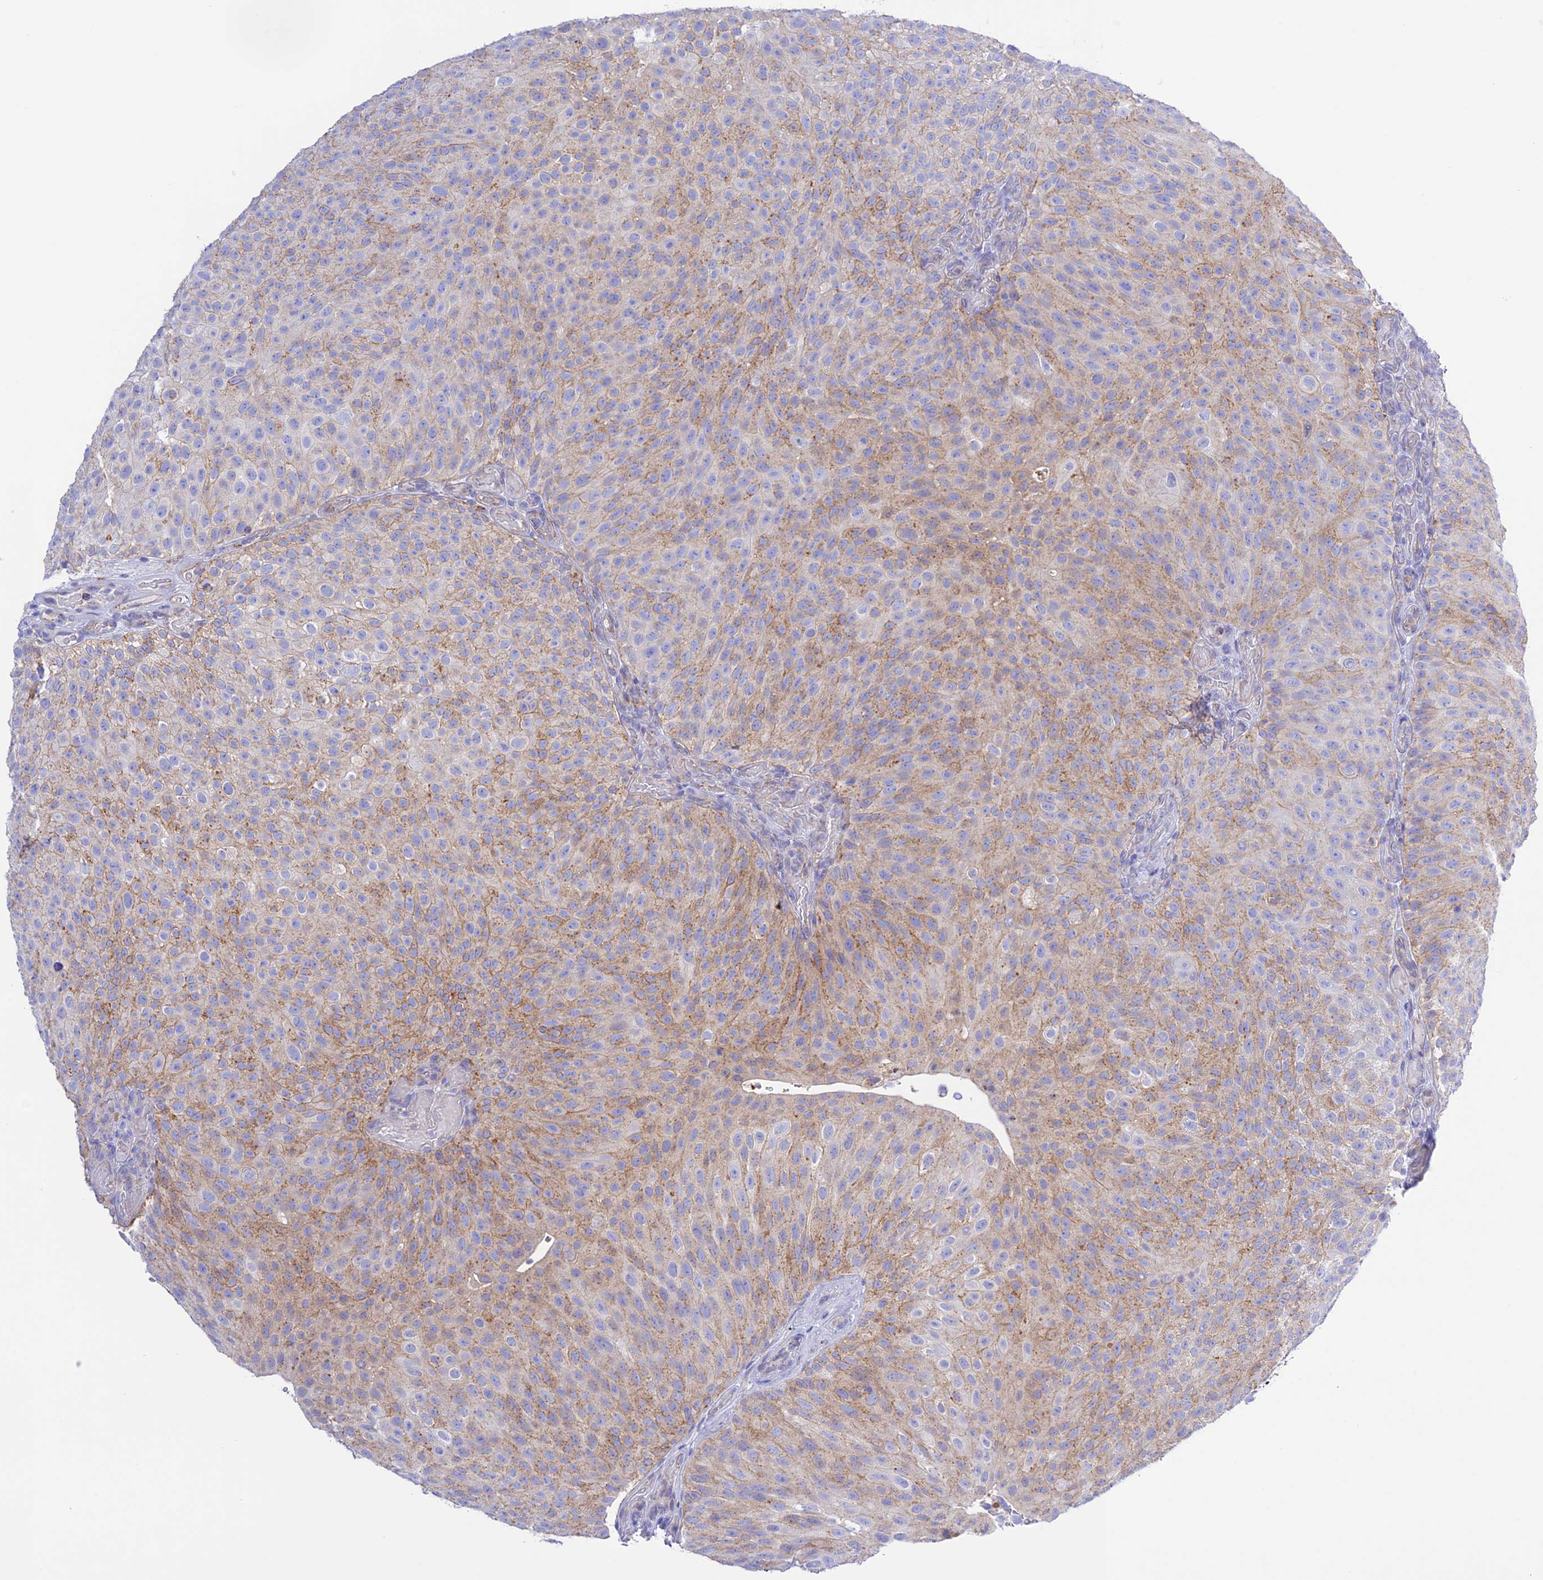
{"staining": {"intensity": "moderate", "quantity": "25%-75%", "location": "cytoplasmic/membranous"}, "tissue": "urothelial cancer", "cell_type": "Tumor cells", "image_type": "cancer", "snomed": [{"axis": "morphology", "description": "Urothelial carcinoma, Low grade"}, {"axis": "topography", "description": "Urinary bladder"}], "caption": "Protein positivity by IHC exhibits moderate cytoplasmic/membranous expression in approximately 25%-75% of tumor cells in urothelial cancer. (DAB IHC with brightfield microscopy, high magnification).", "gene": "CHSY3", "patient": {"sex": "male", "age": 78}}